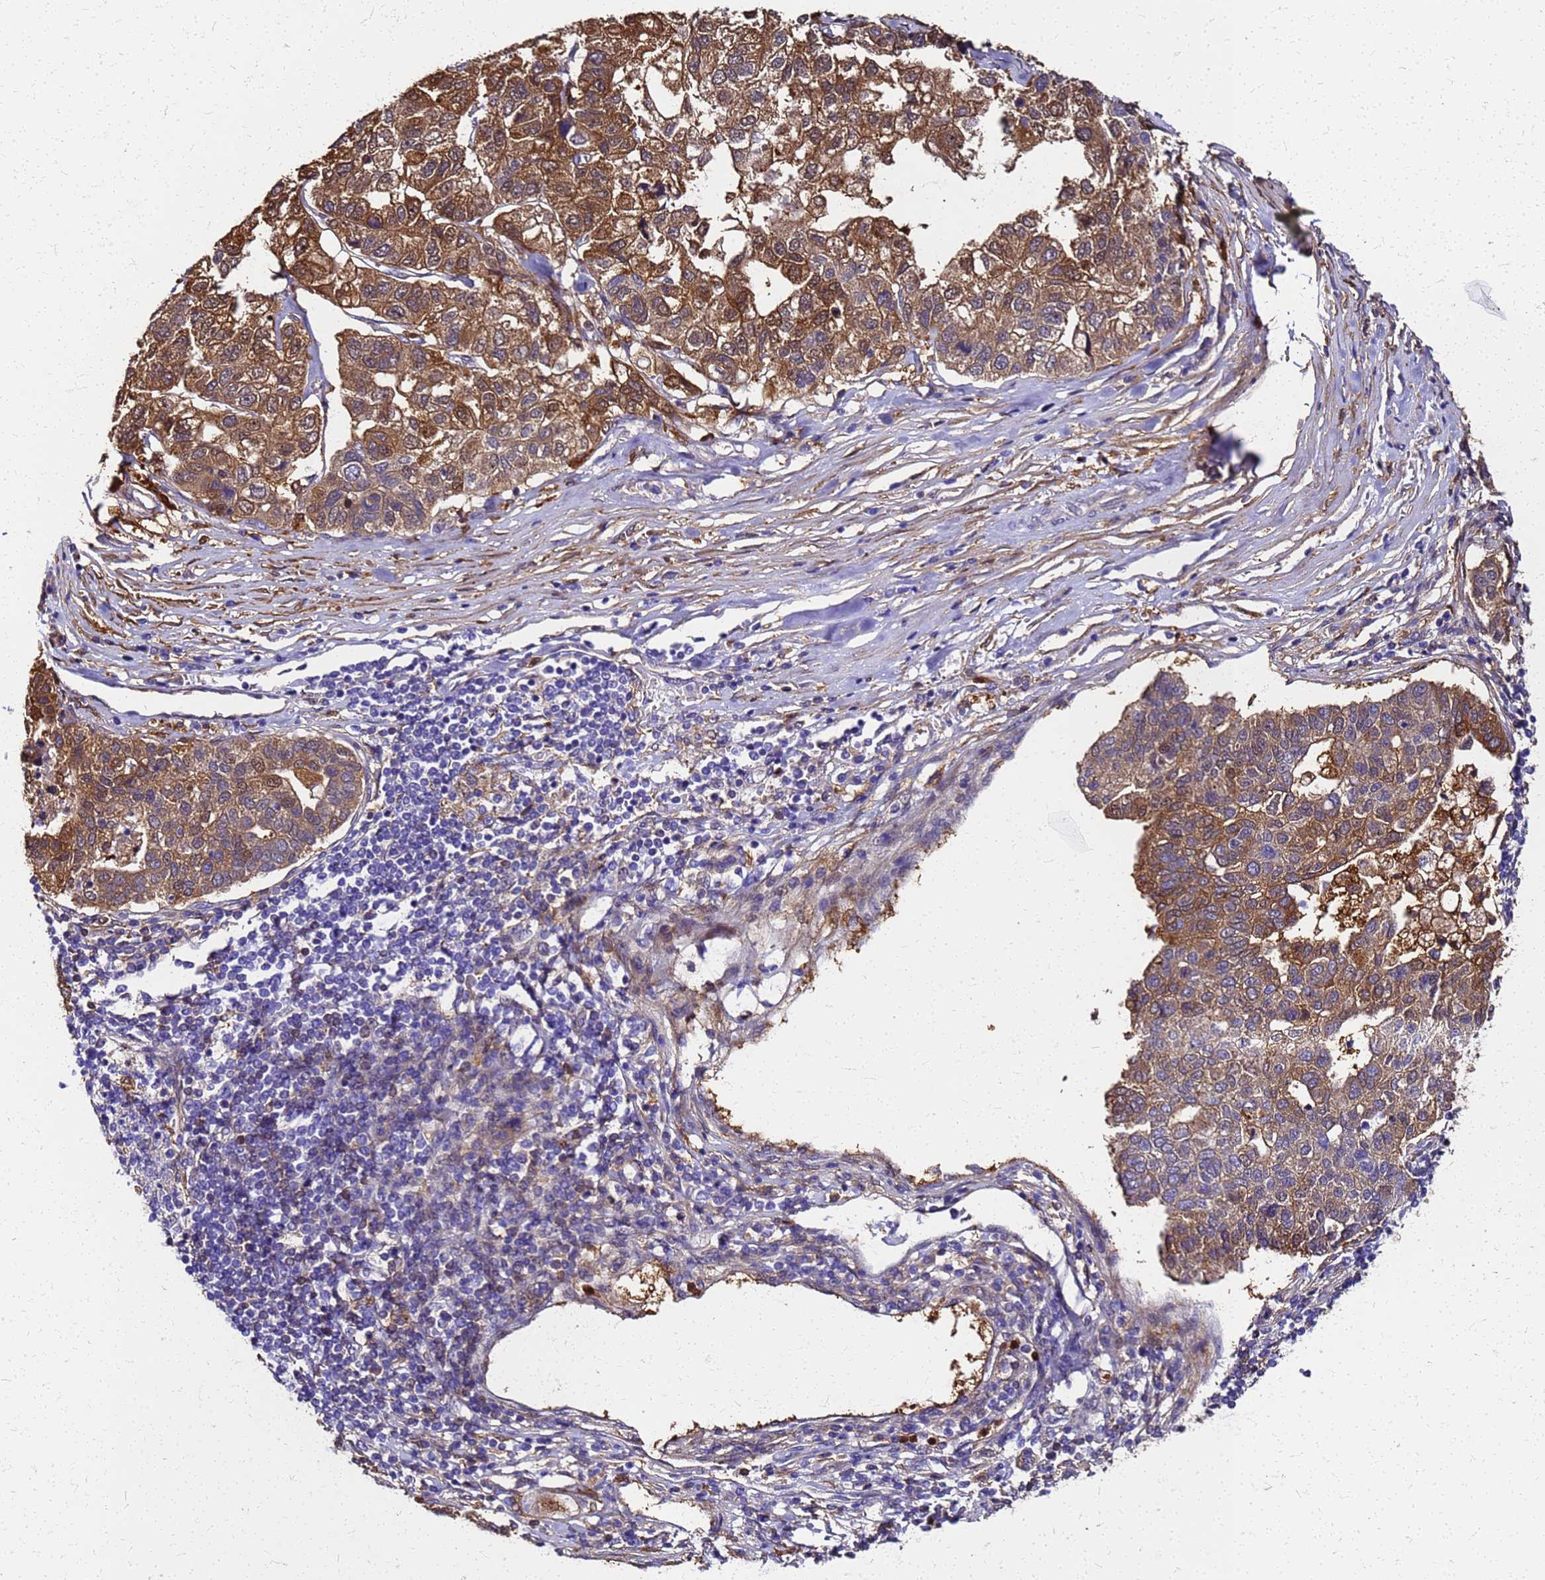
{"staining": {"intensity": "strong", "quantity": ">75%", "location": "cytoplasmic/membranous,nuclear"}, "tissue": "pancreatic cancer", "cell_type": "Tumor cells", "image_type": "cancer", "snomed": [{"axis": "morphology", "description": "Adenocarcinoma, NOS"}, {"axis": "topography", "description": "Pancreas"}], "caption": "IHC image of human pancreatic adenocarcinoma stained for a protein (brown), which shows high levels of strong cytoplasmic/membranous and nuclear staining in about >75% of tumor cells.", "gene": "S100A11", "patient": {"sex": "female", "age": 61}}